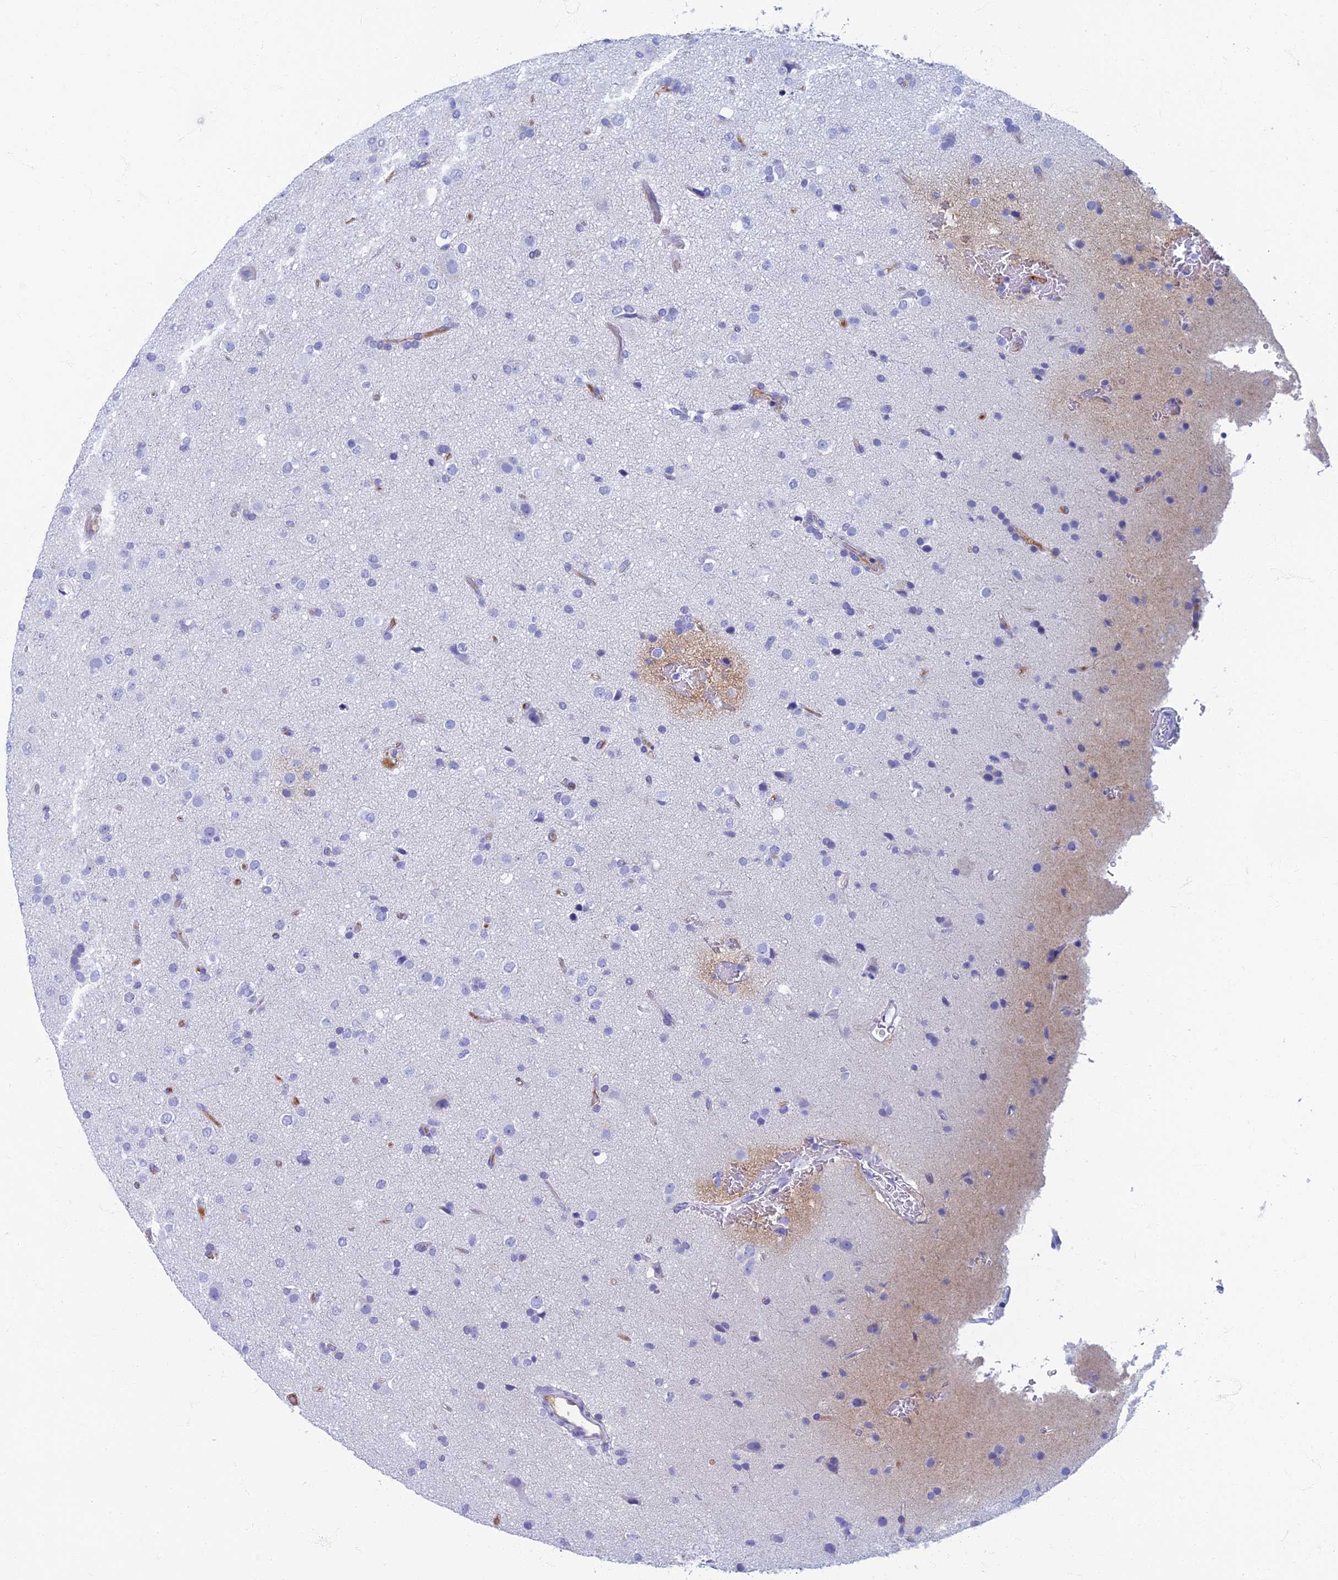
{"staining": {"intensity": "negative", "quantity": "none", "location": "none"}, "tissue": "glioma", "cell_type": "Tumor cells", "image_type": "cancer", "snomed": [{"axis": "morphology", "description": "Glioma, malignant, Low grade"}, {"axis": "topography", "description": "Brain"}], "caption": "Immunohistochemistry (IHC) of human malignant glioma (low-grade) demonstrates no staining in tumor cells.", "gene": "ETFRF1", "patient": {"sex": "male", "age": 65}}